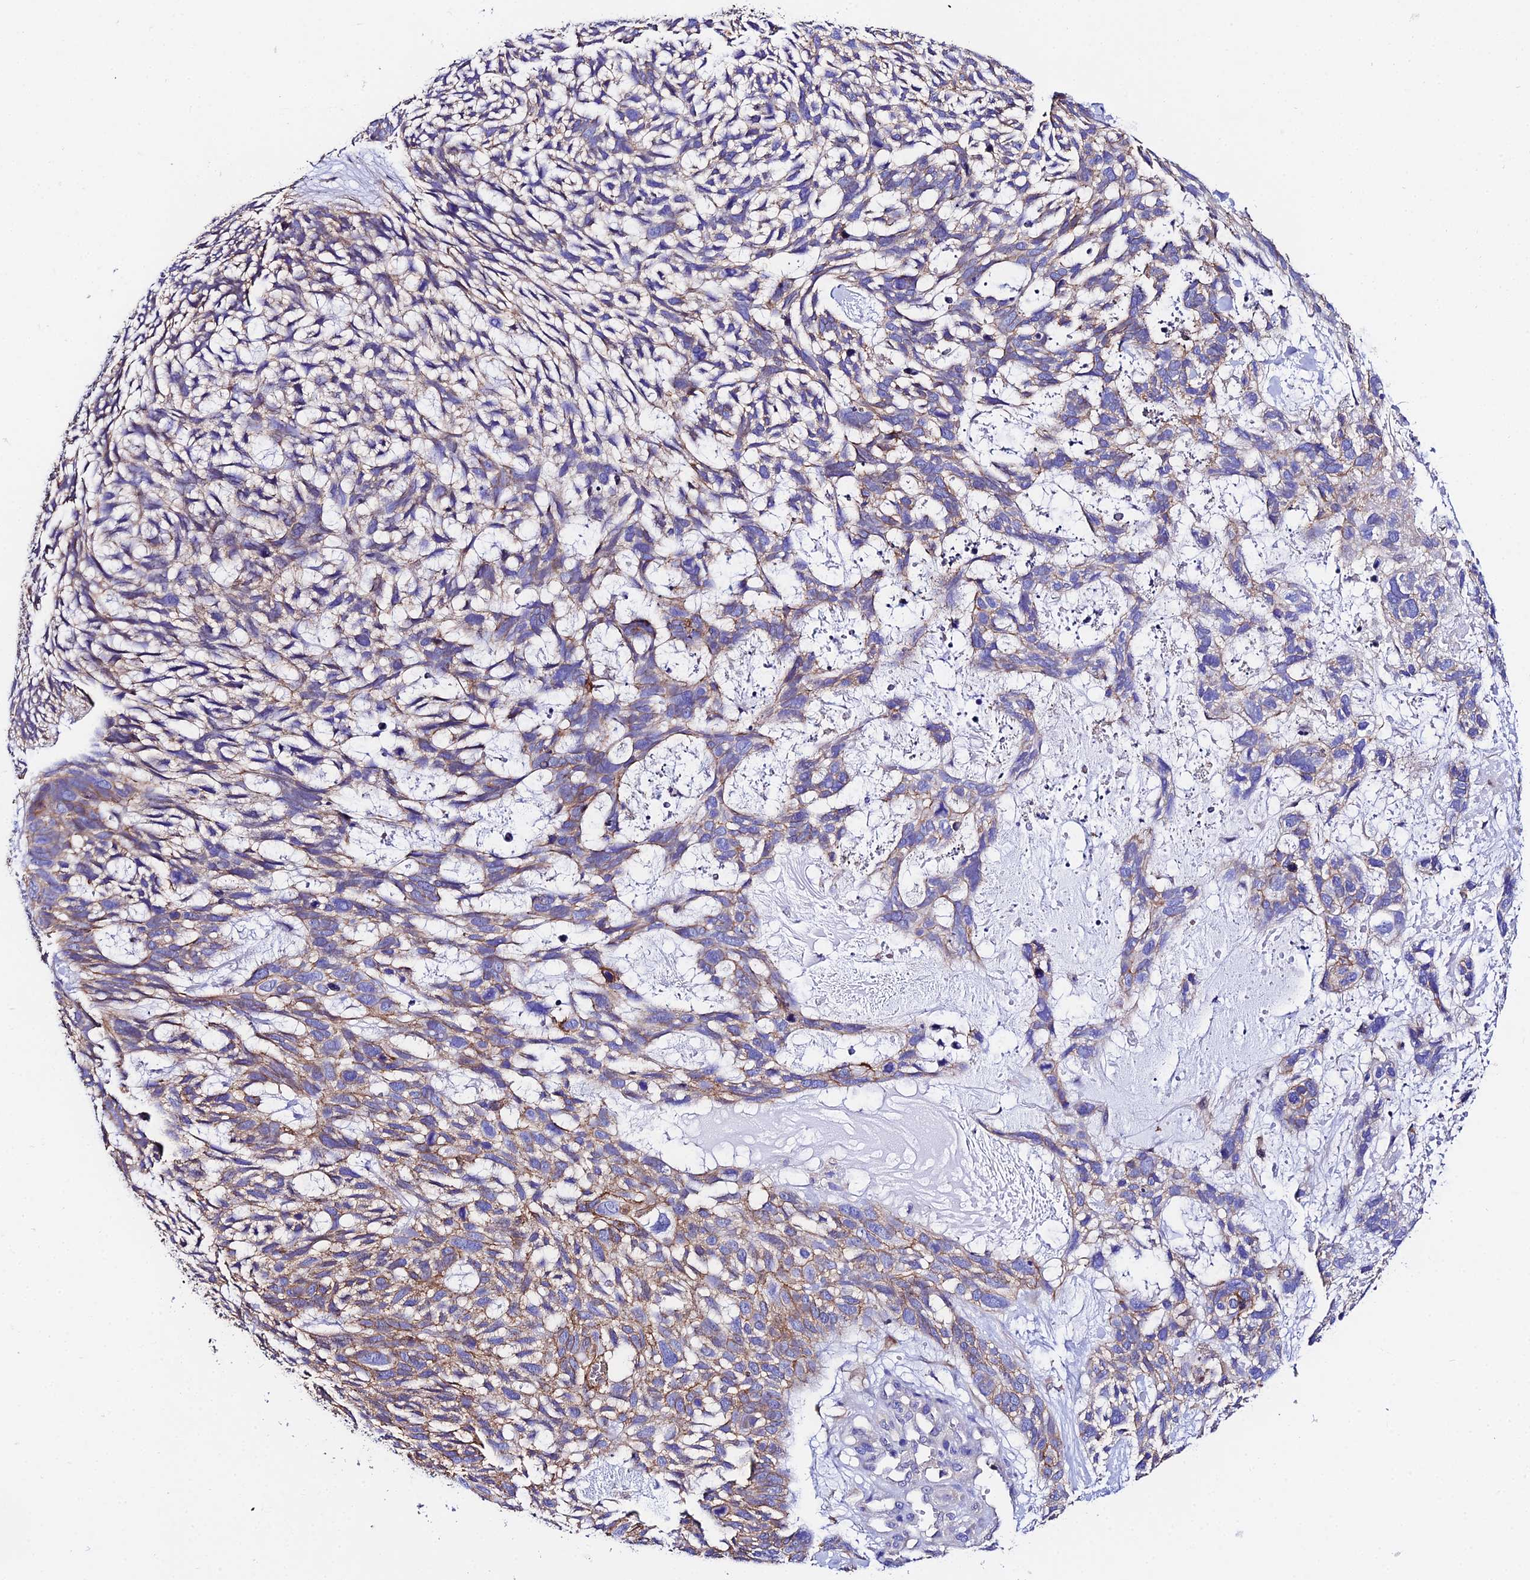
{"staining": {"intensity": "moderate", "quantity": "<25%", "location": "cytoplasmic/membranous"}, "tissue": "skin cancer", "cell_type": "Tumor cells", "image_type": "cancer", "snomed": [{"axis": "morphology", "description": "Basal cell carcinoma"}, {"axis": "topography", "description": "Skin"}], "caption": "Immunohistochemistry (IHC) of human basal cell carcinoma (skin) reveals low levels of moderate cytoplasmic/membranous staining in approximately <25% of tumor cells. The staining is performed using DAB (3,3'-diaminobenzidine) brown chromogen to label protein expression. The nuclei are counter-stained blue using hematoxylin.", "gene": "S100A16", "patient": {"sex": "male", "age": 88}}